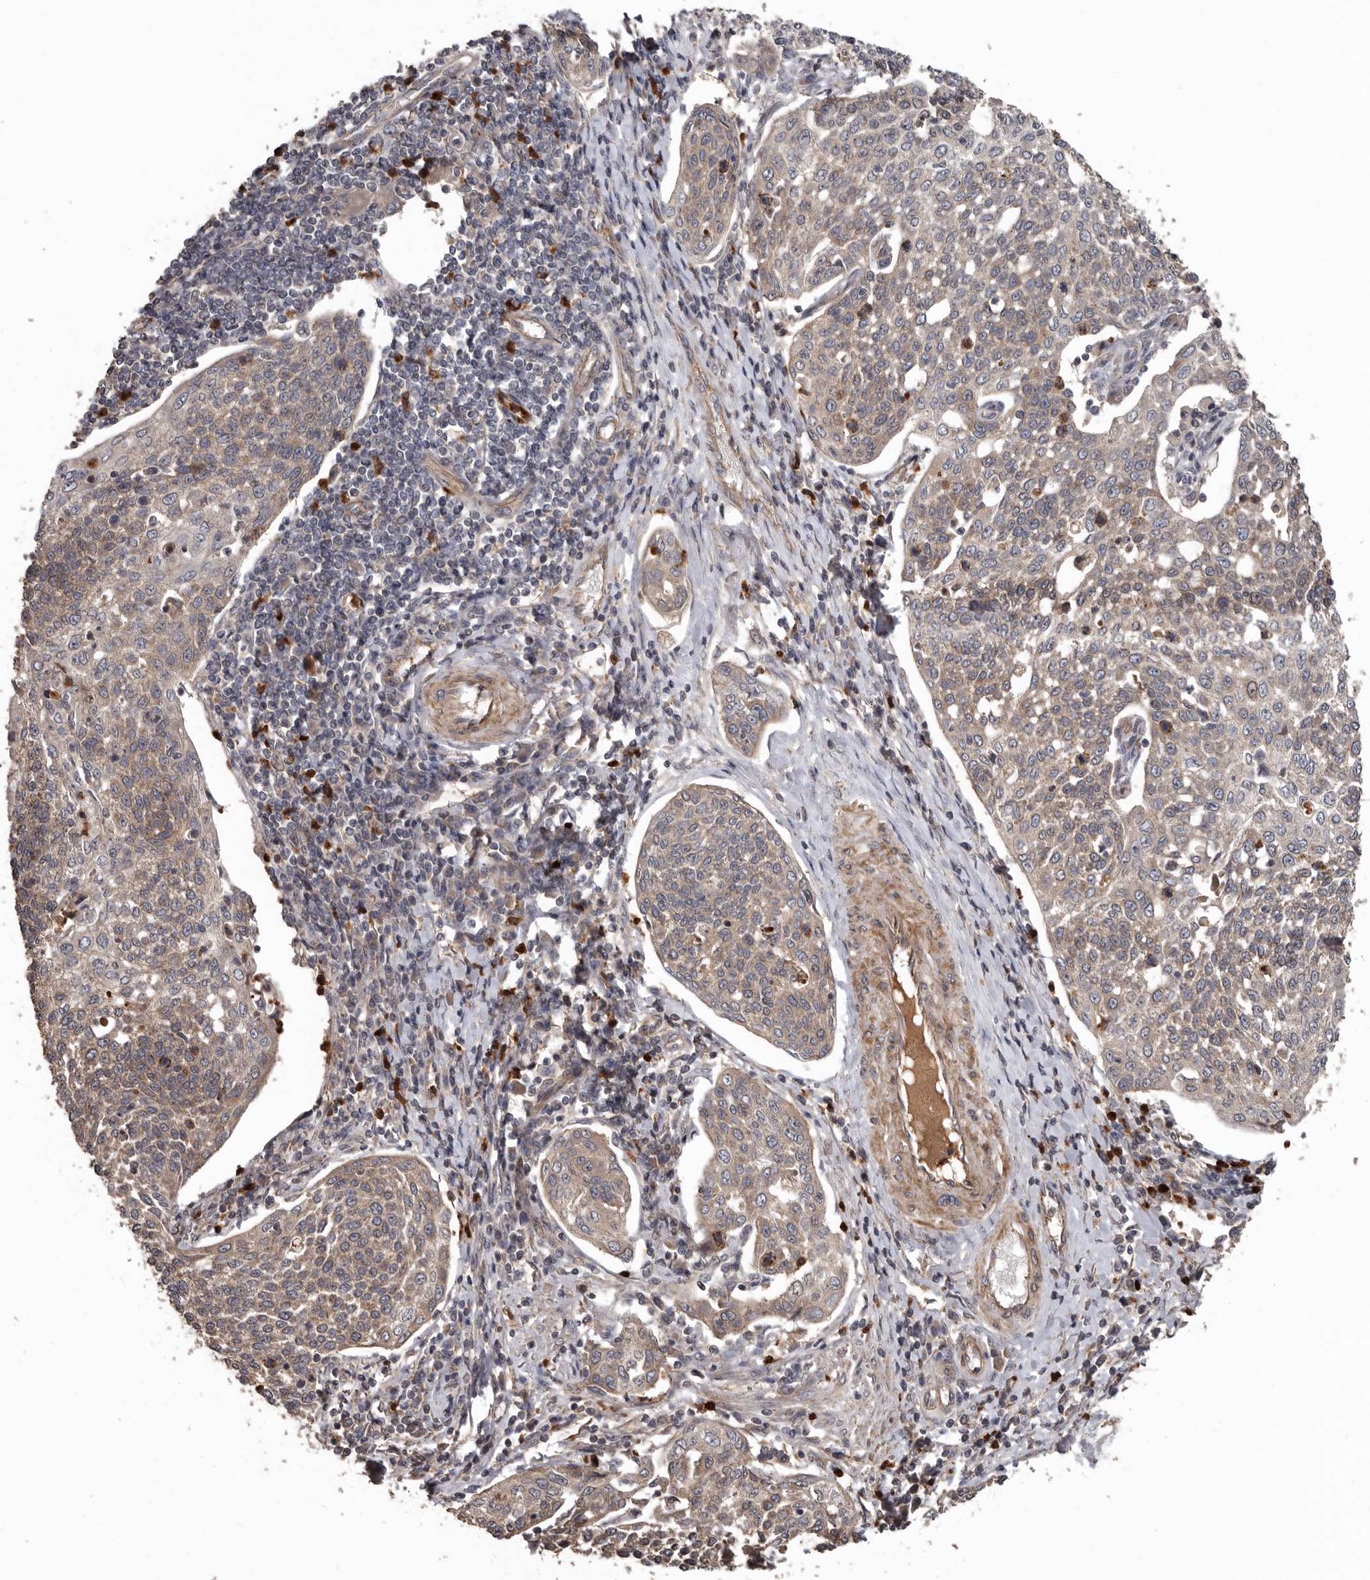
{"staining": {"intensity": "weak", "quantity": ">75%", "location": "cytoplasmic/membranous"}, "tissue": "cervical cancer", "cell_type": "Tumor cells", "image_type": "cancer", "snomed": [{"axis": "morphology", "description": "Squamous cell carcinoma, NOS"}, {"axis": "topography", "description": "Cervix"}], "caption": "Immunohistochemistry (IHC) of human cervical squamous cell carcinoma demonstrates low levels of weak cytoplasmic/membranous positivity in about >75% of tumor cells.", "gene": "ARHGEF5", "patient": {"sex": "female", "age": 34}}